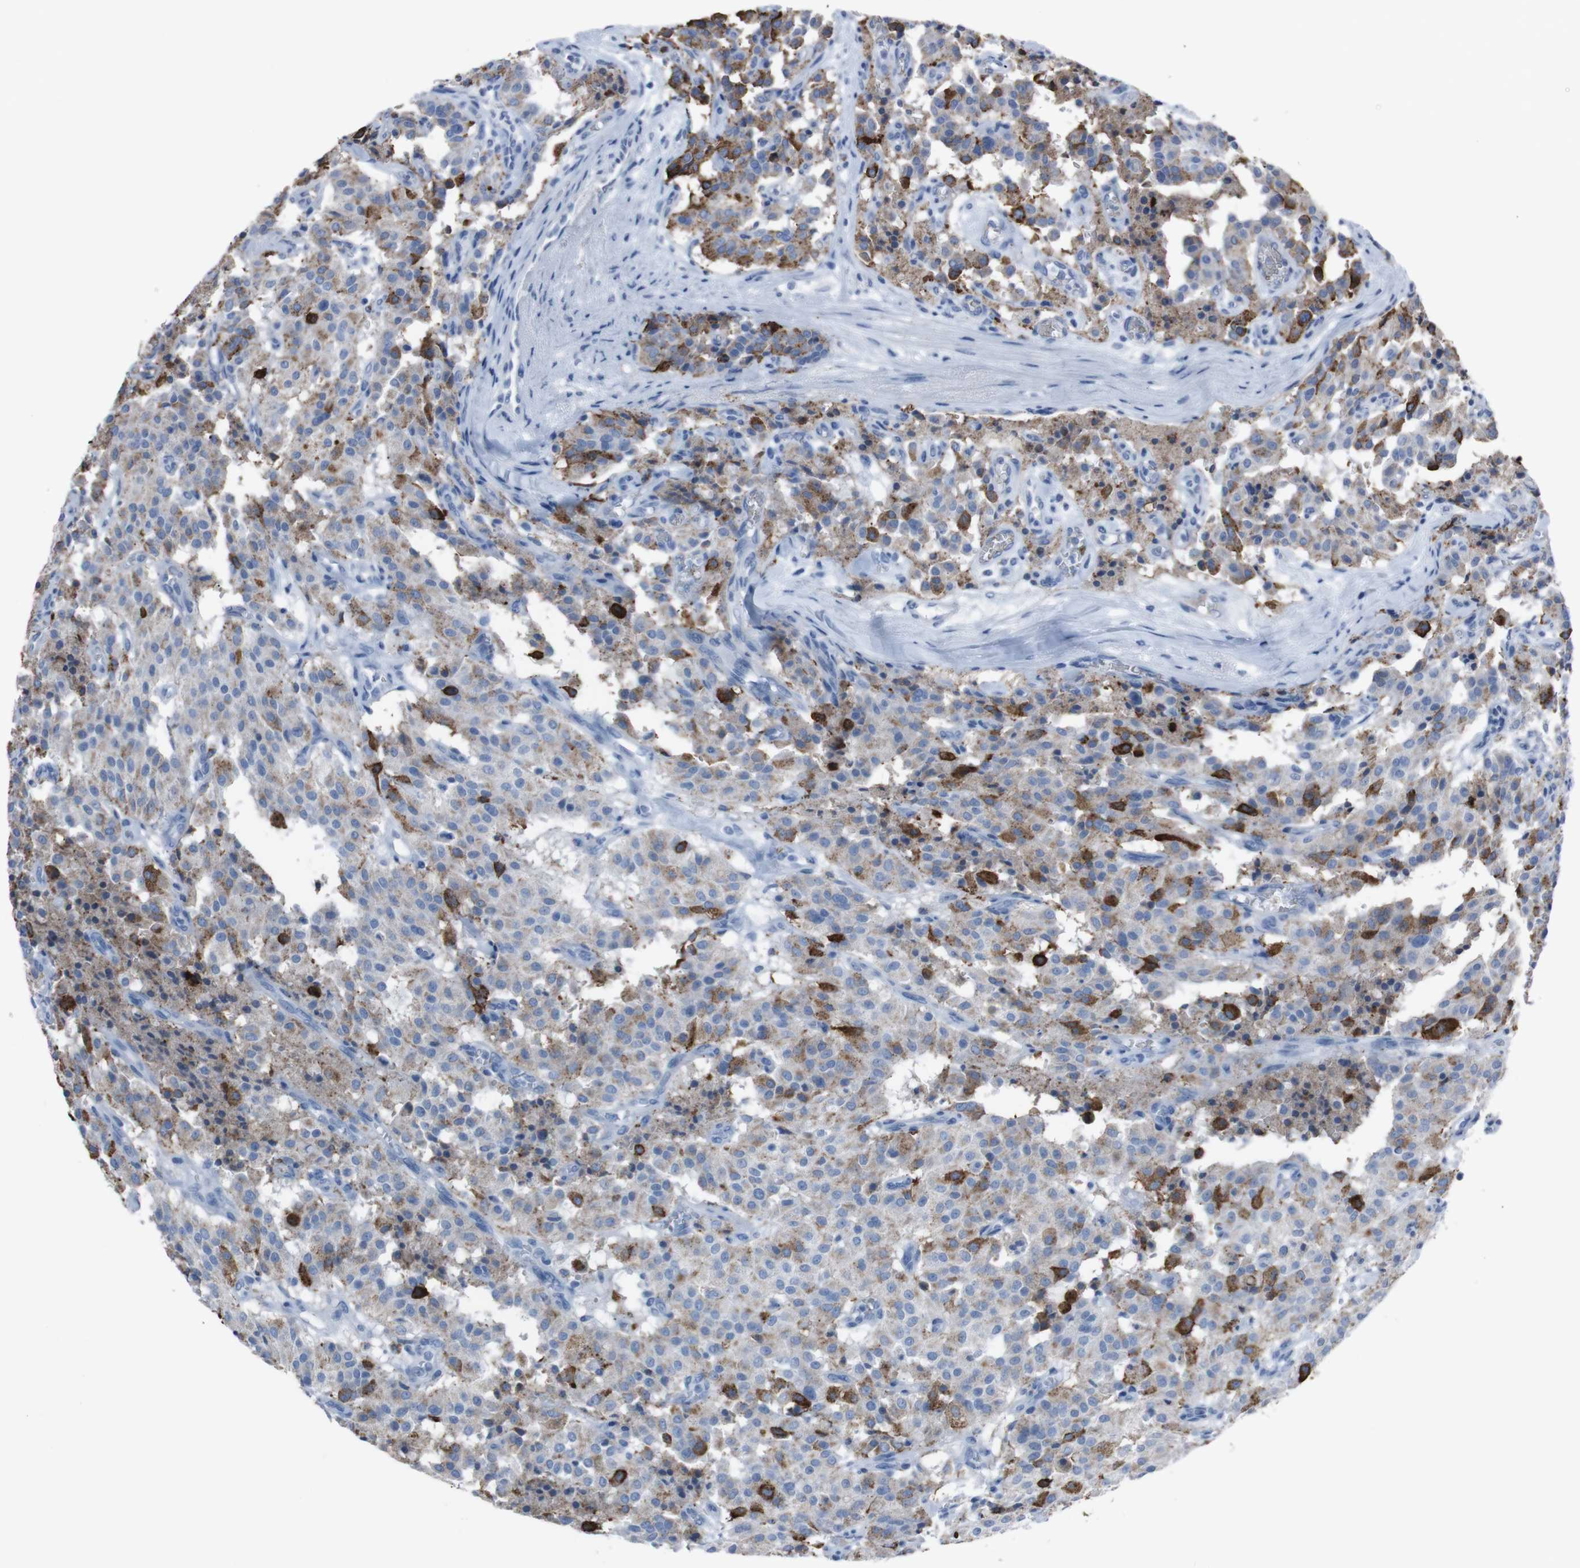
{"staining": {"intensity": "moderate", "quantity": "25%-75%", "location": "cytoplasmic/membranous"}, "tissue": "carcinoid", "cell_type": "Tumor cells", "image_type": "cancer", "snomed": [{"axis": "morphology", "description": "Carcinoid, malignant, NOS"}, {"axis": "topography", "description": "Lung"}], "caption": "A brown stain labels moderate cytoplasmic/membranous positivity of a protein in human malignant carcinoid tumor cells. The staining was performed using DAB (3,3'-diaminobenzidine), with brown indicating positive protein expression. Nuclei are stained blue with hematoxylin.", "gene": "ST6GAL1", "patient": {"sex": "male", "age": 30}}